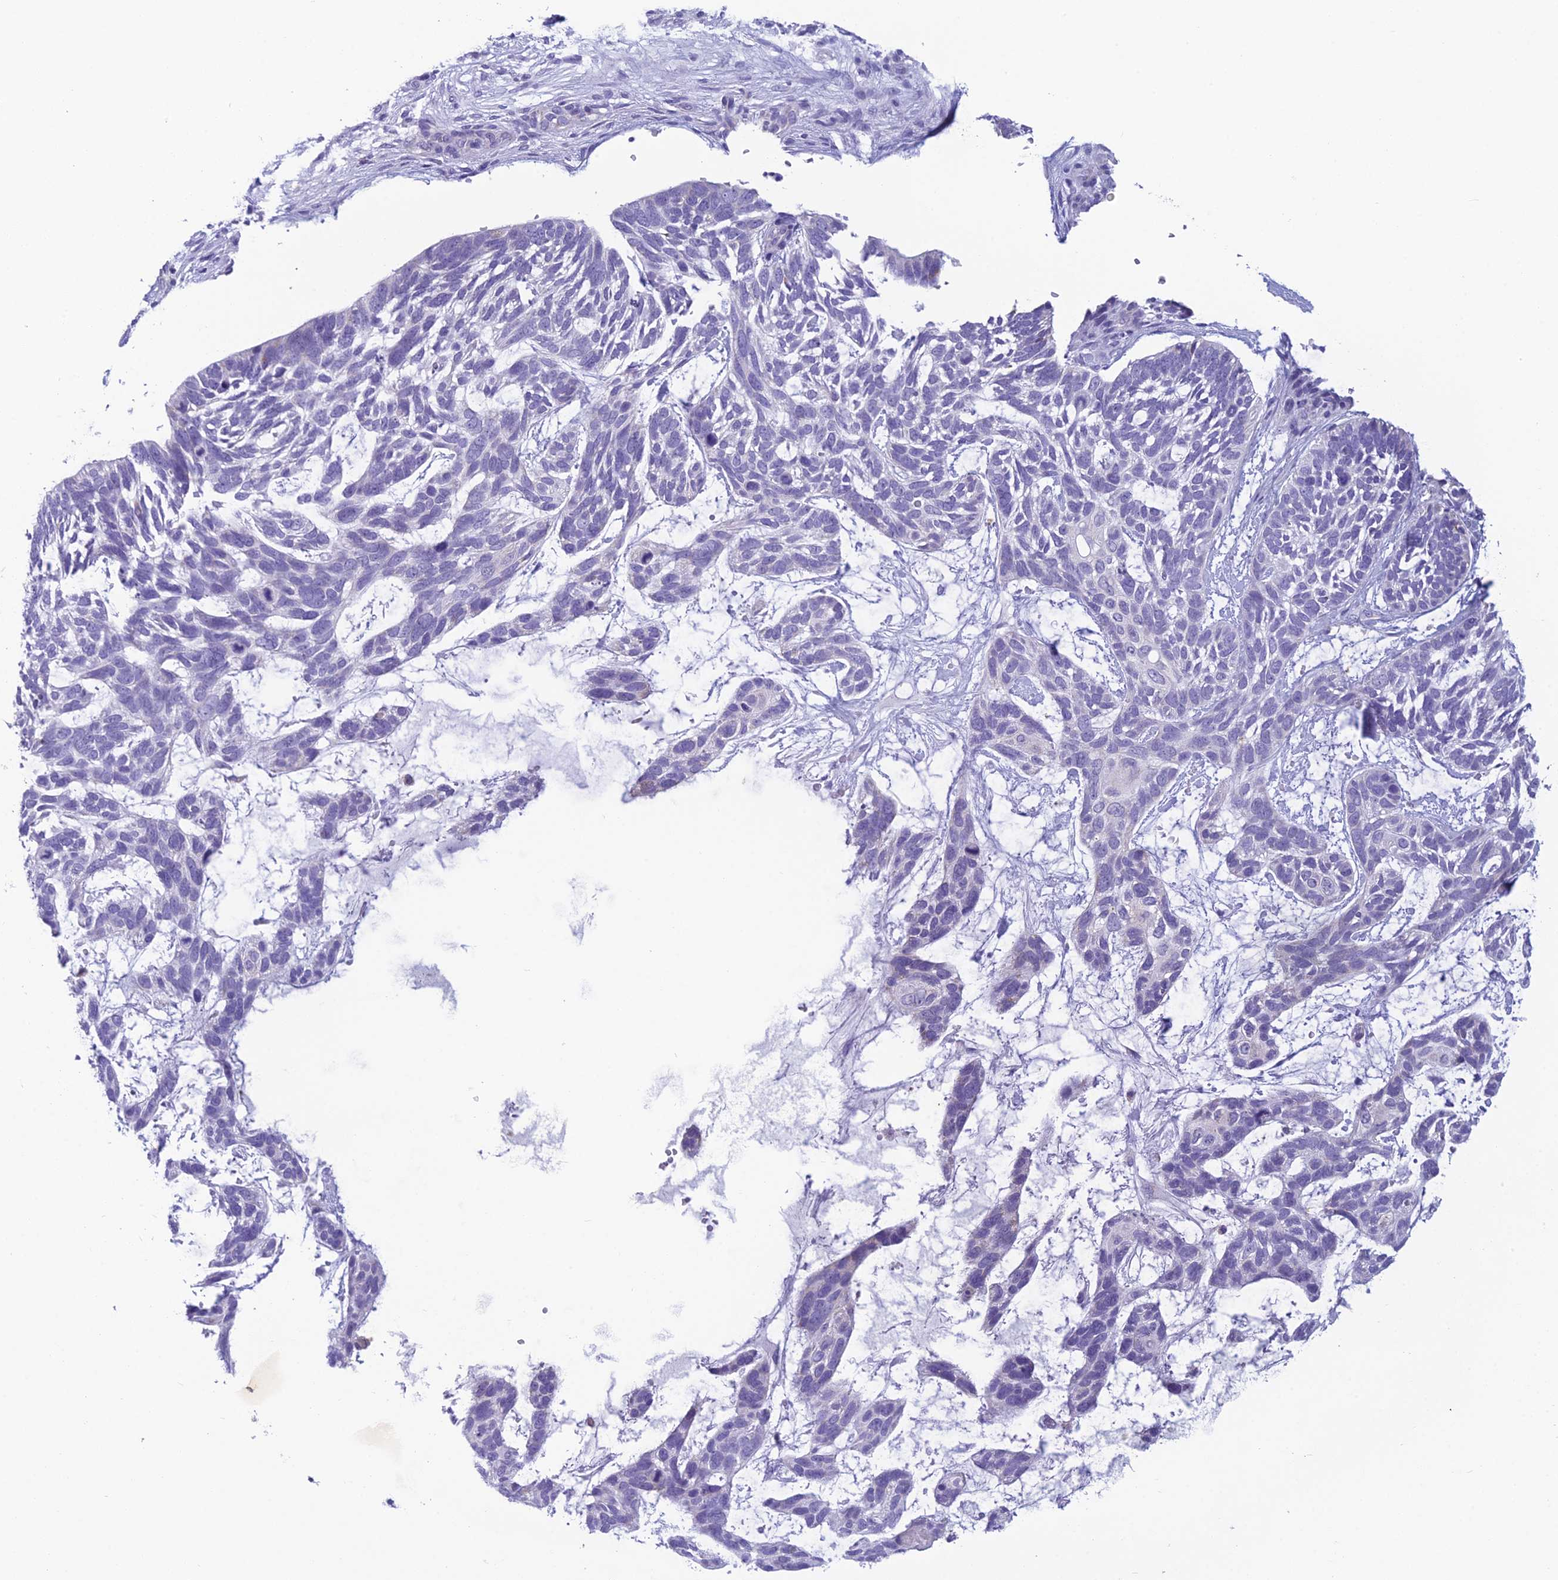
{"staining": {"intensity": "negative", "quantity": "none", "location": "none"}, "tissue": "skin cancer", "cell_type": "Tumor cells", "image_type": "cancer", "snomed": [{"axis": "morphology", "description": "Basal cell carcinoma"}, {"axis": "topography", "description": "Skin"}], "caption": "An immunohistochemistry image of skin basal cell carcinoma is shown. There is no staining in tumor cells of skin basal cell carcinoma. (DAB (3,3'-diaminobenzidine) IHC with hematoxylin counter stain).", "gene": "ENSG00000188897", "patient": {"sex": "male", "age": 88}}